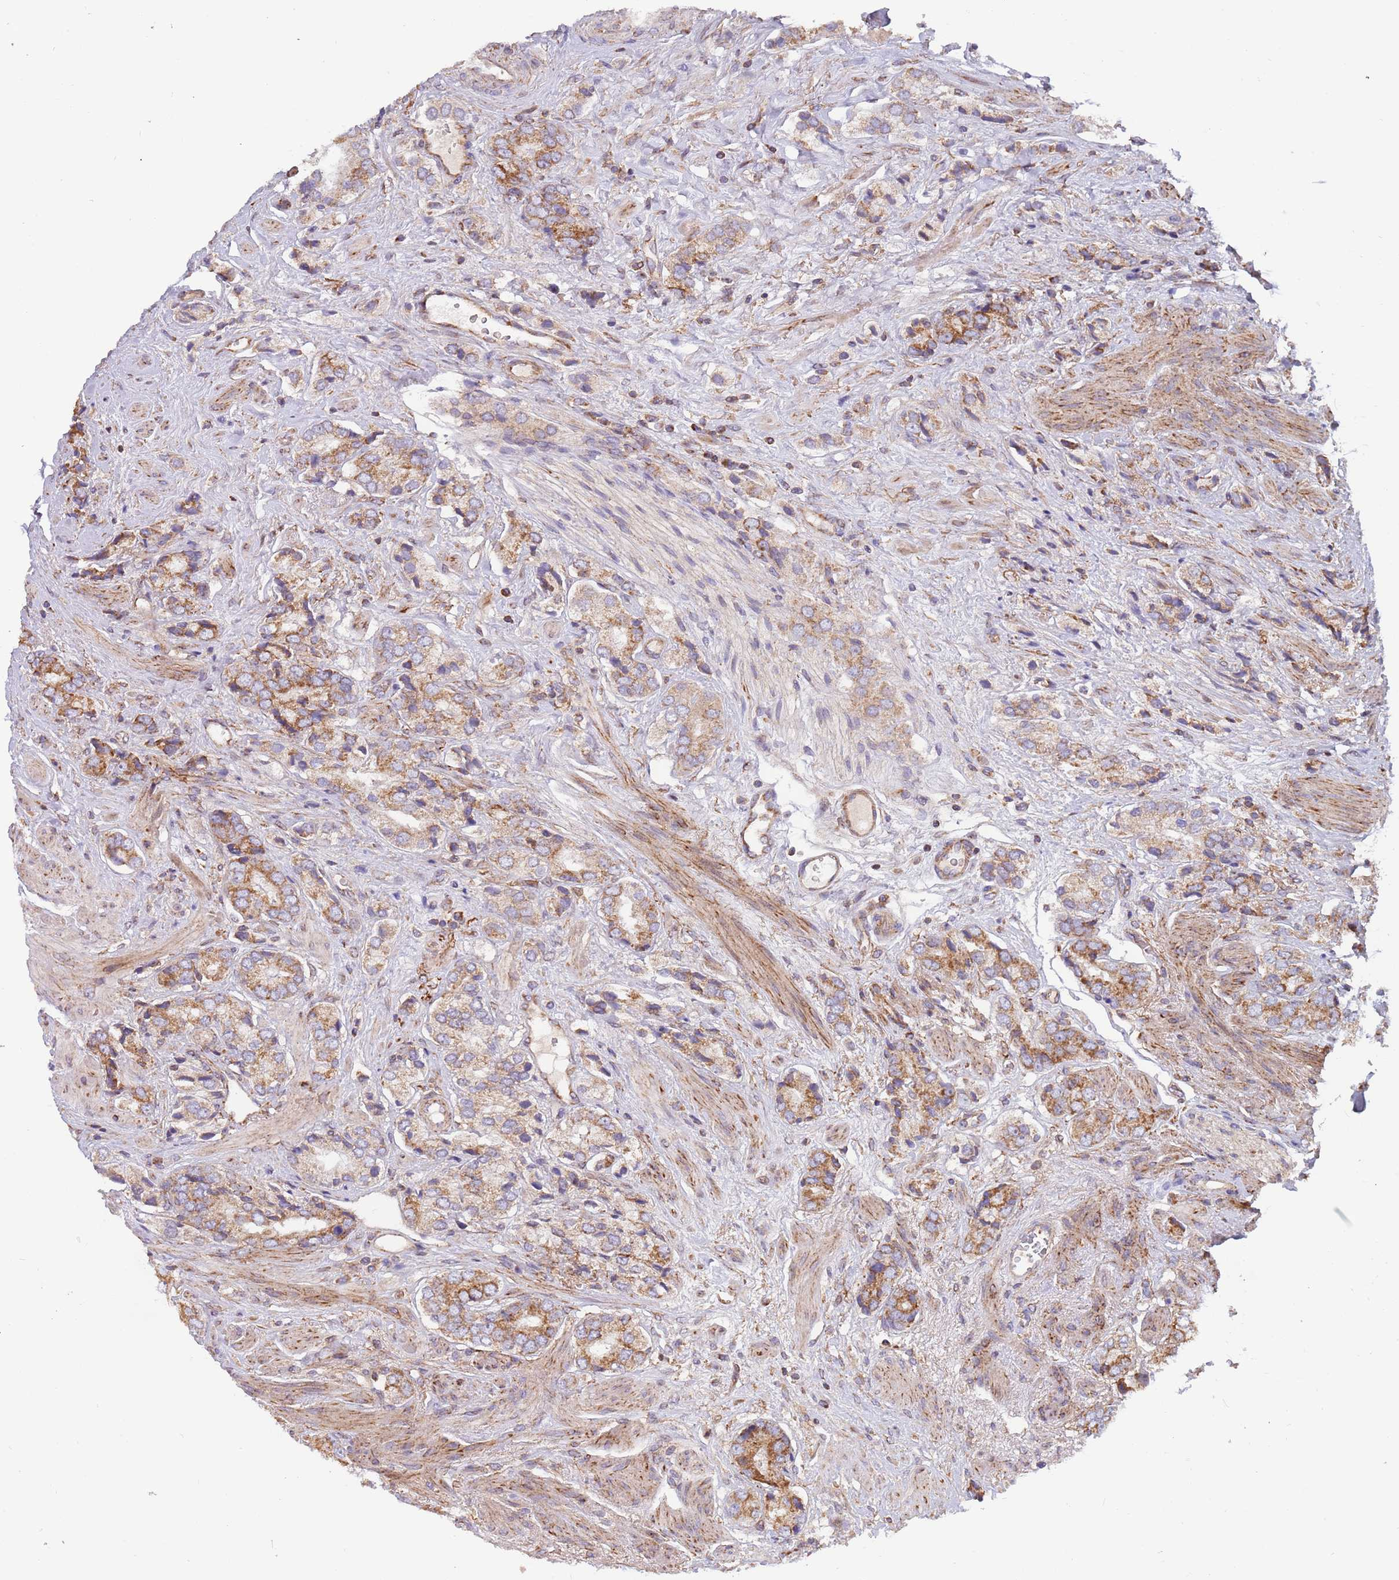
{"staining": {"intensity": "moderate", "quantity": ">75%", "location": "cytoplasmic/membranous"}, "tissue": "prostate cancer", "cell_type": "Tumor cells", "image_type": "cancer", "snomed": [{"axis": "morphology", "description": "Adenocarcinoma, High grade"}, {"axis": "topography", "description": "Prostate and seminal vesicle, NOS"}], "caption": "Immunohistochemical staining of prostate cancer demonstrates medium levels of moderate cytoplasmic/membranous protein staining in about >75% of tumor cells.", "gene": "IRS4", "patient": {"sex": "male", "age": 64}}